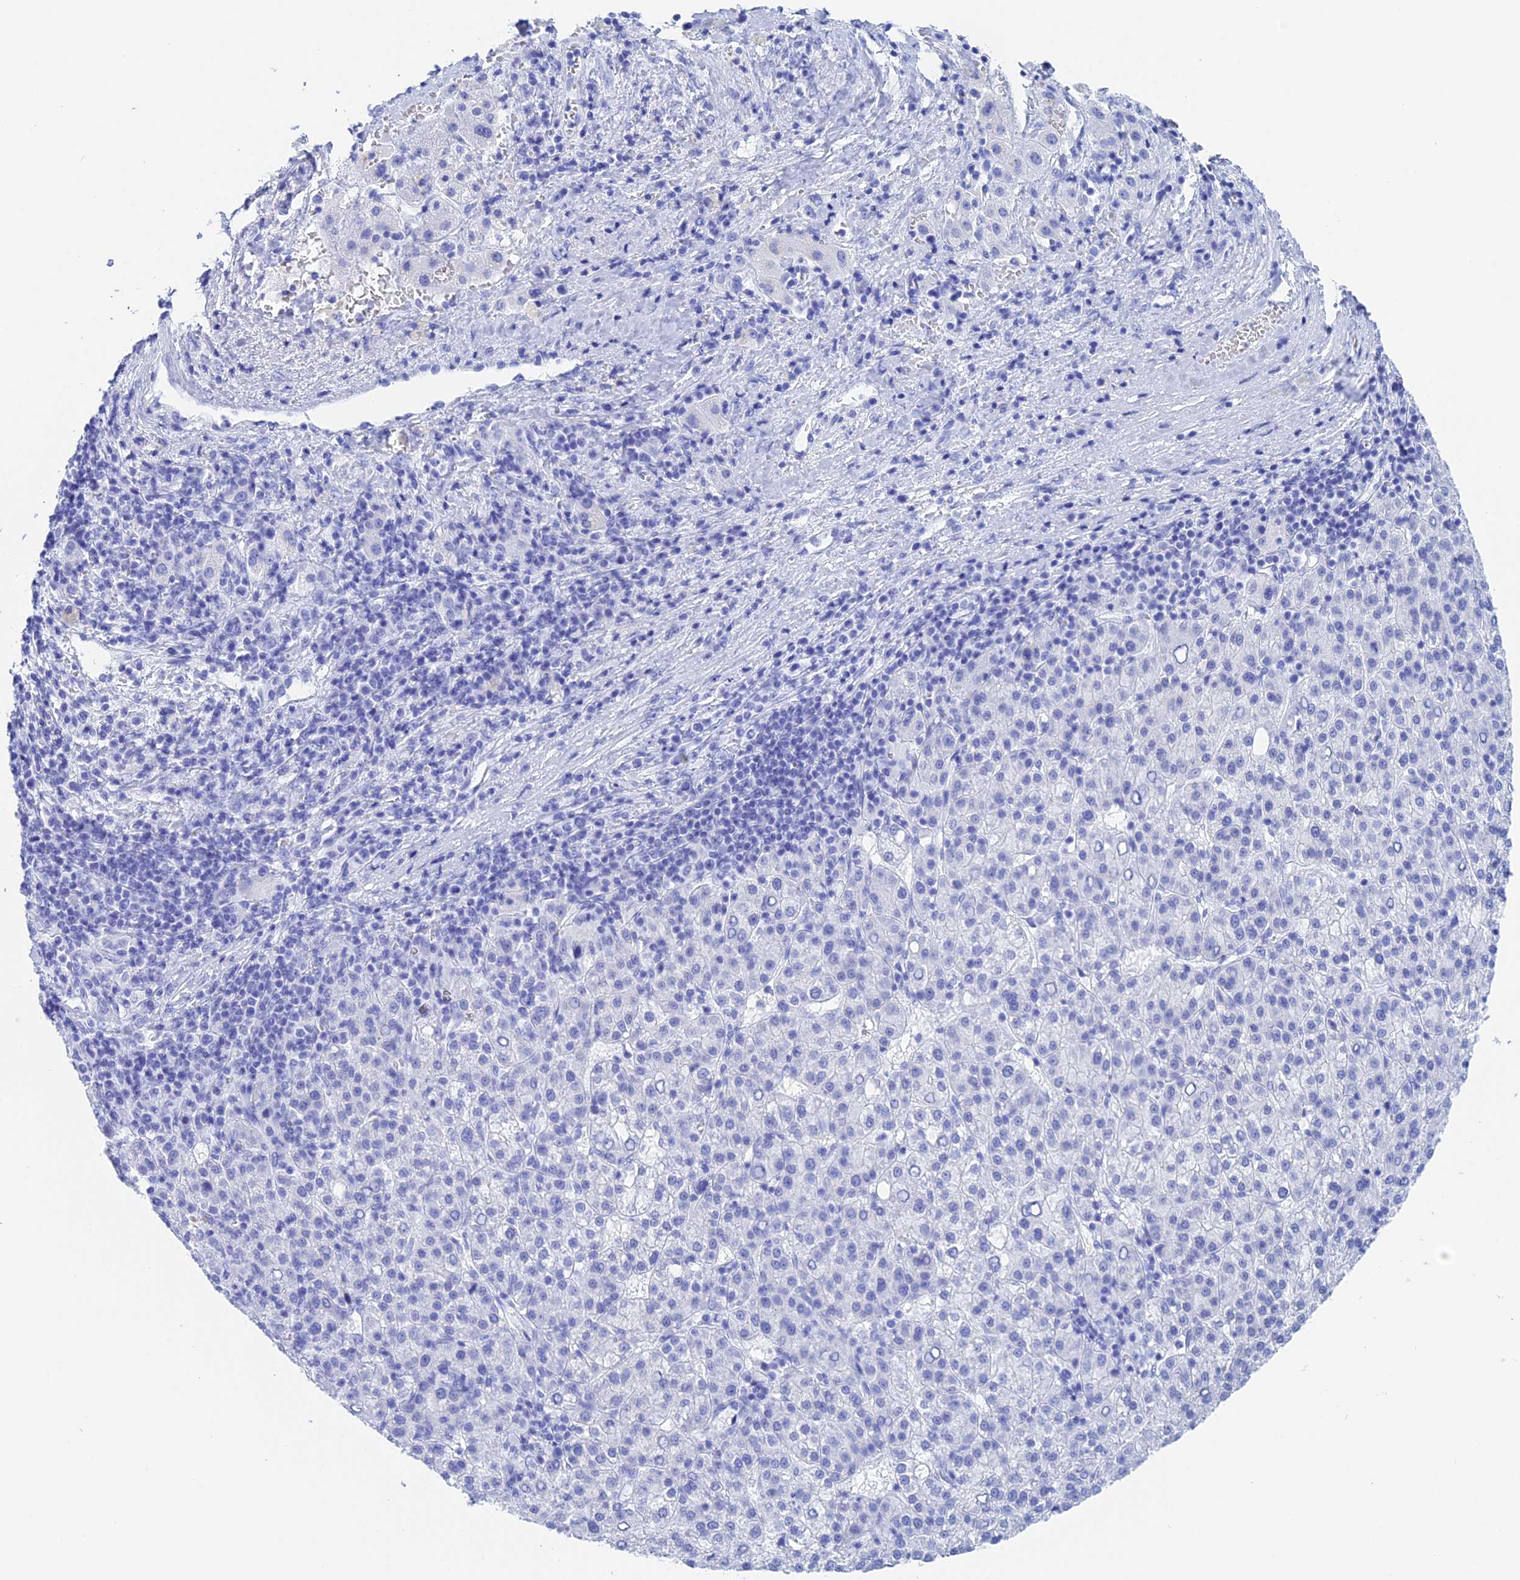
{"staining": {"intensity": "negative", "quantity": "none", "location": "none"}, "tissue": "liver cancer", "cell_type": "Tumor cells", "image_type": "cancer", "snomed": [{"axis": "morphology", "description": "Carcinoma, Hepatocellular, NOS"}, {"axis": "topography", "description": "Liver"}], "caption": "The micrograph shows no significant expression in tumor cells of liver hepatocellular carcinoma.", "gene": "TEX101", "patient": {"sex": "female", "age": 58}}